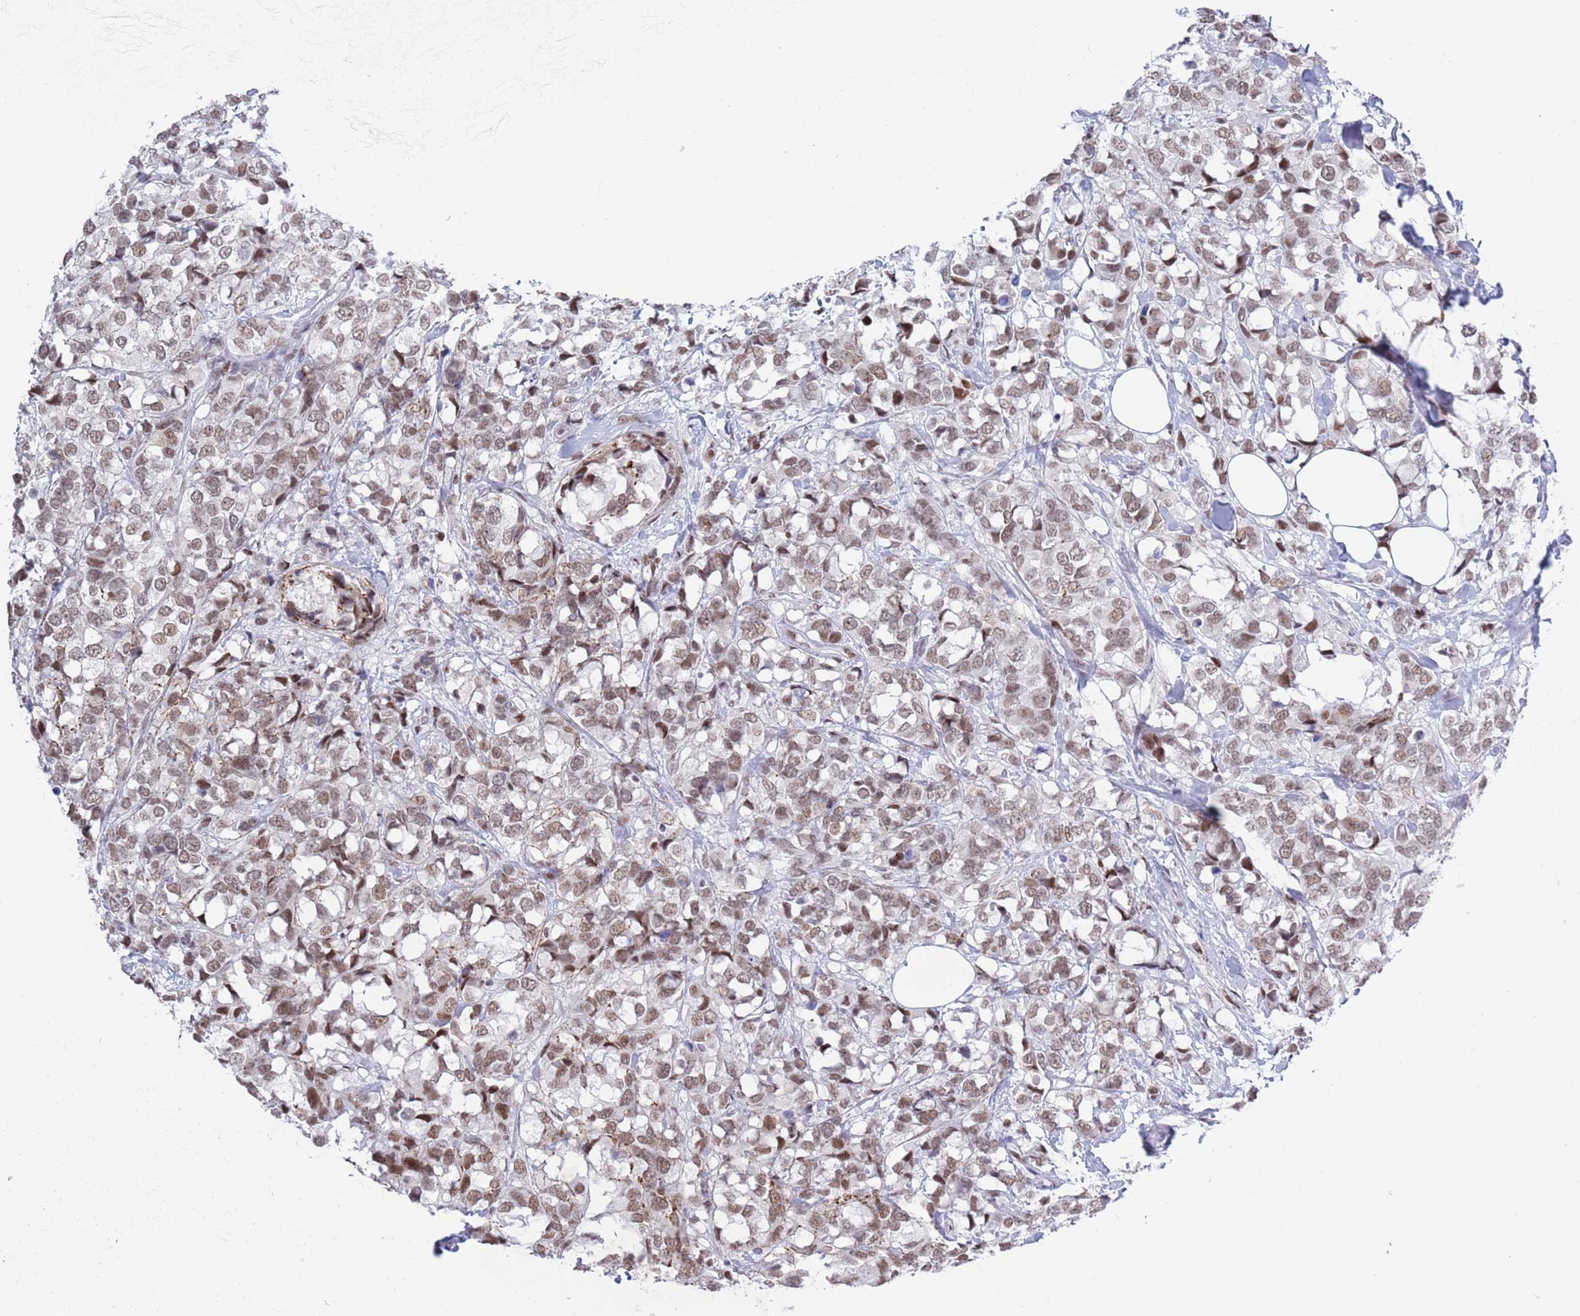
{"staining": {"intensity": "moderate", "quantity": ">75%", "location": "nuclear"}, "tissue": "breast cancer", "cell_type": "Tumor cells", "image_type": "cancer", "snomed": [{"axis": "morphology", "description": "Lobular carcinoma"}, {"axis": "topography", "description": "Breast"}], "caption": "Tumor cells display moderate nuclear expression in about >75% of cells in breast cancer.", "gene": "ZNF382", "patient": {"sex": "female", "age": 59}}